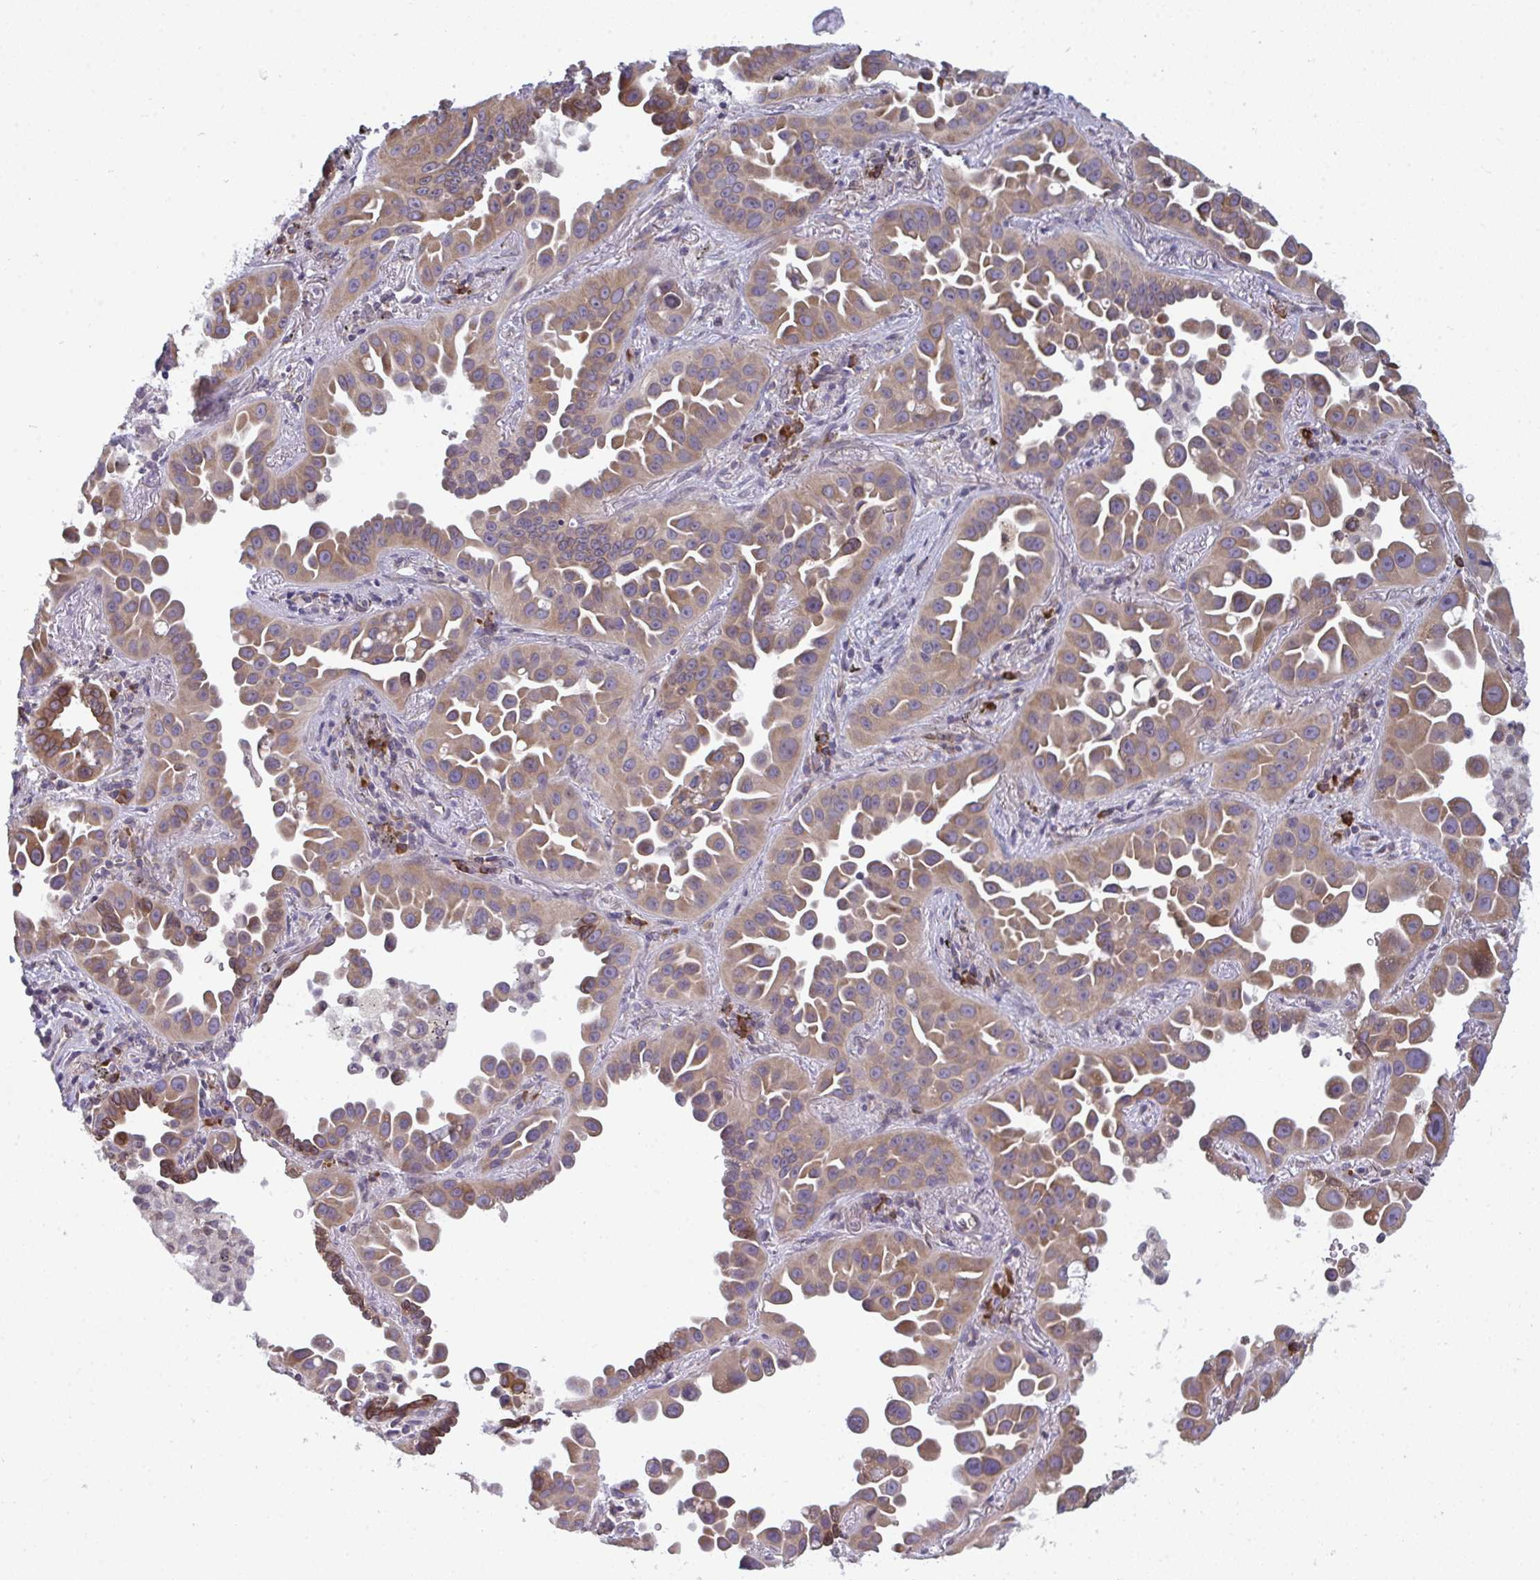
{"staining": {"intensity": "moderate", "quantity": ">75%", "location": "cytoplasmic/membranous"}, "tissue": "lung cancer", "cell_type": "Tumor cells", "image_type": "cancer", "snomed": [{"axis": "morphology", "description": "Adenocarcinoma, NOS"}, {"axis": "topography", "description": "Lung"}], "caption": "Immunohistochemical staining of human lung cancer displays moderate cytoplasmic/membranous protein expression in approximately >75% of tumor cells.", "gene": "LYSMD4", "patient": {"sex": "male", "age": 68}}